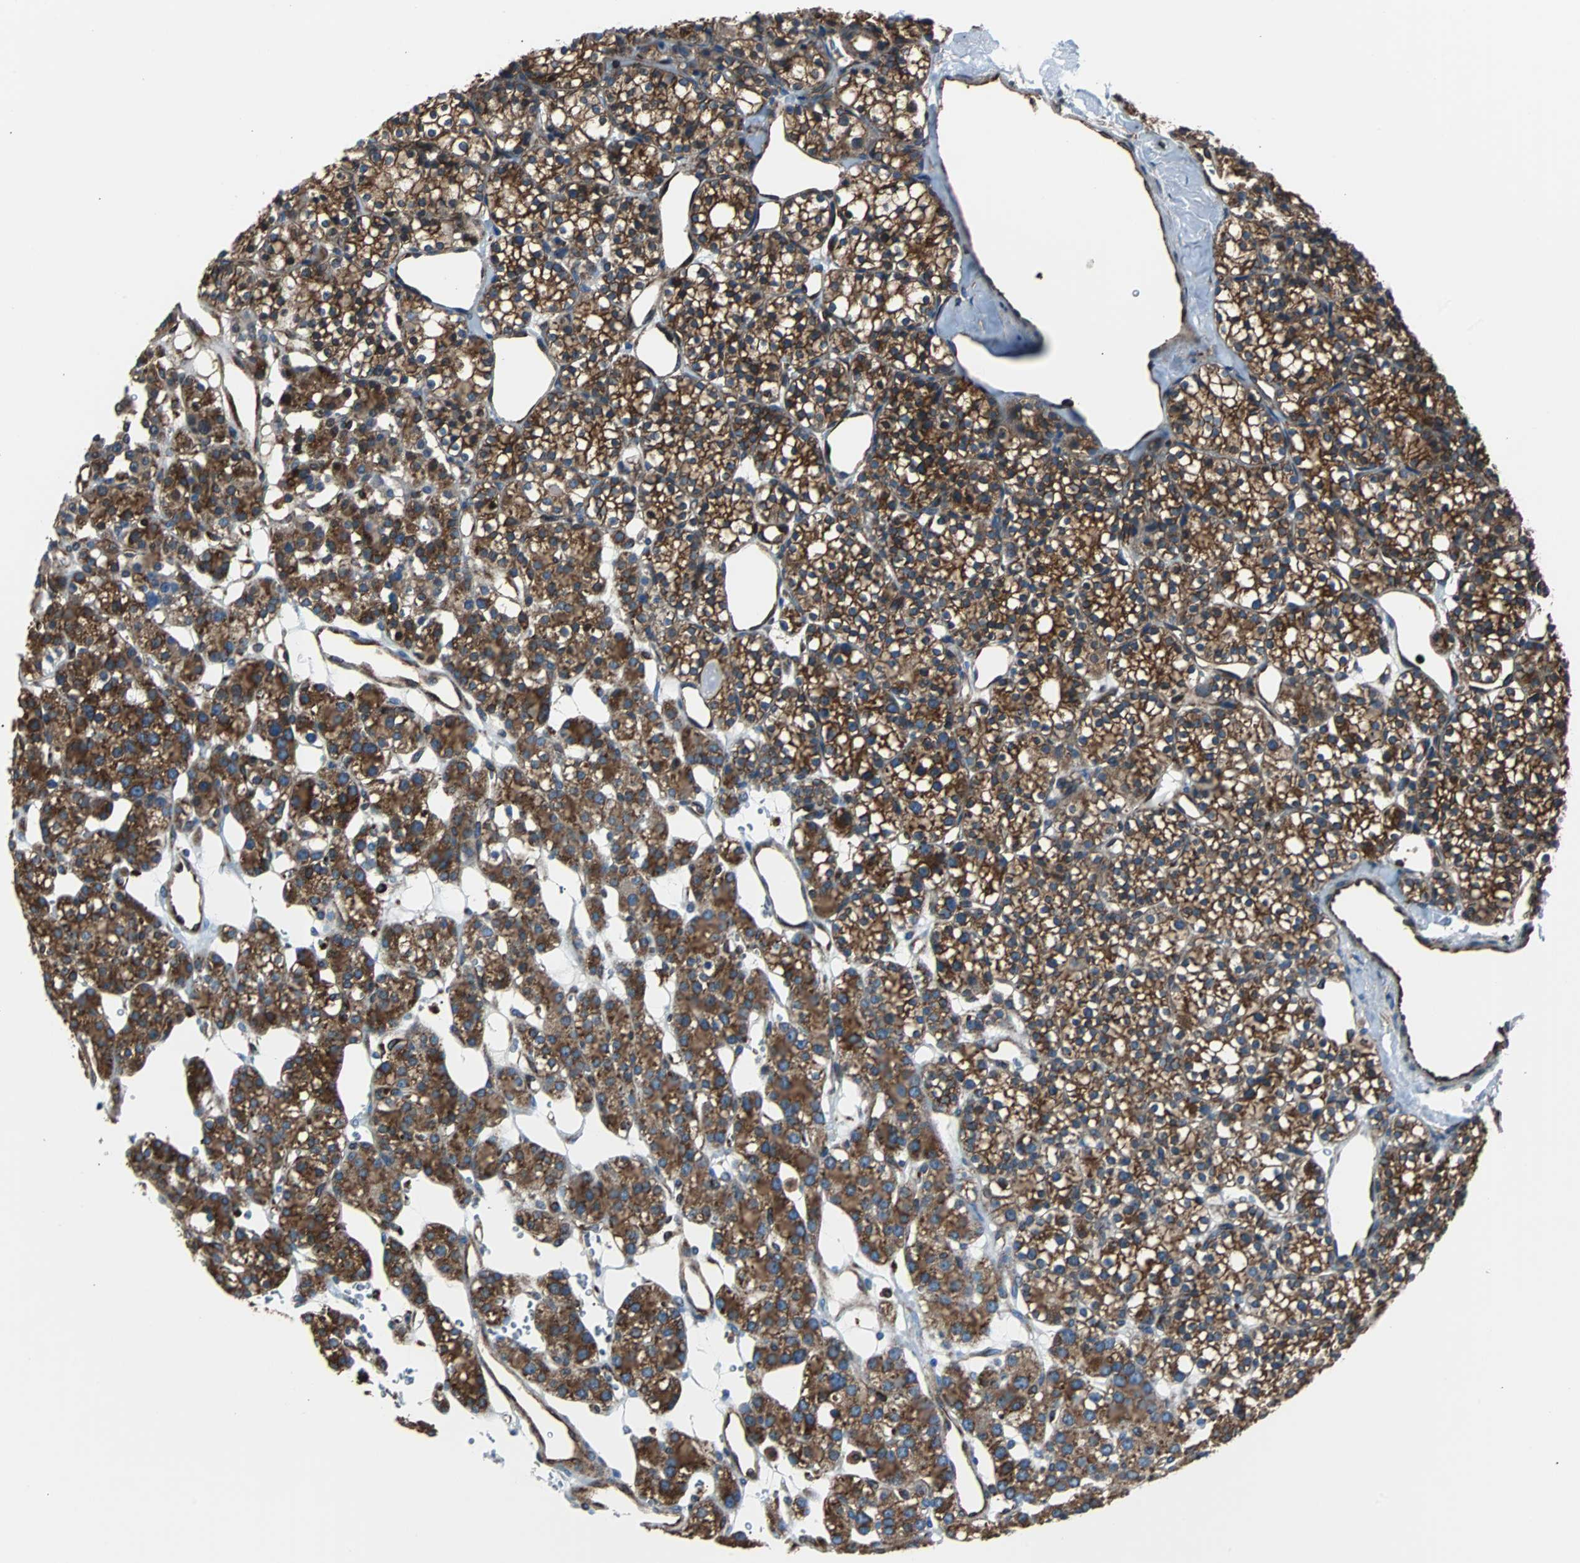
{"staining": {"intensity": "strong", "quantity": ">75%", "location": "cytoplasmic/membranous"}, "tissue": "parathyroid gland", "cell_type": "Glandular cells", "image_type": "normal", "snomed": [{"axis": "morphology", "description": "Normal tissue, NOS"}, {"axis": "topography", "description": "Parathyroid gland"}], "caption": "A high-resolution histopathology image shows immunohistochemistry staining of normal parathyroid gland, which displays strong cytoplasmic/membranous staining in about >75% of glandular cells. Nuclei are stained in blue.", "gene": "RELA", "patient": {"sex": "female", "age": 64}}